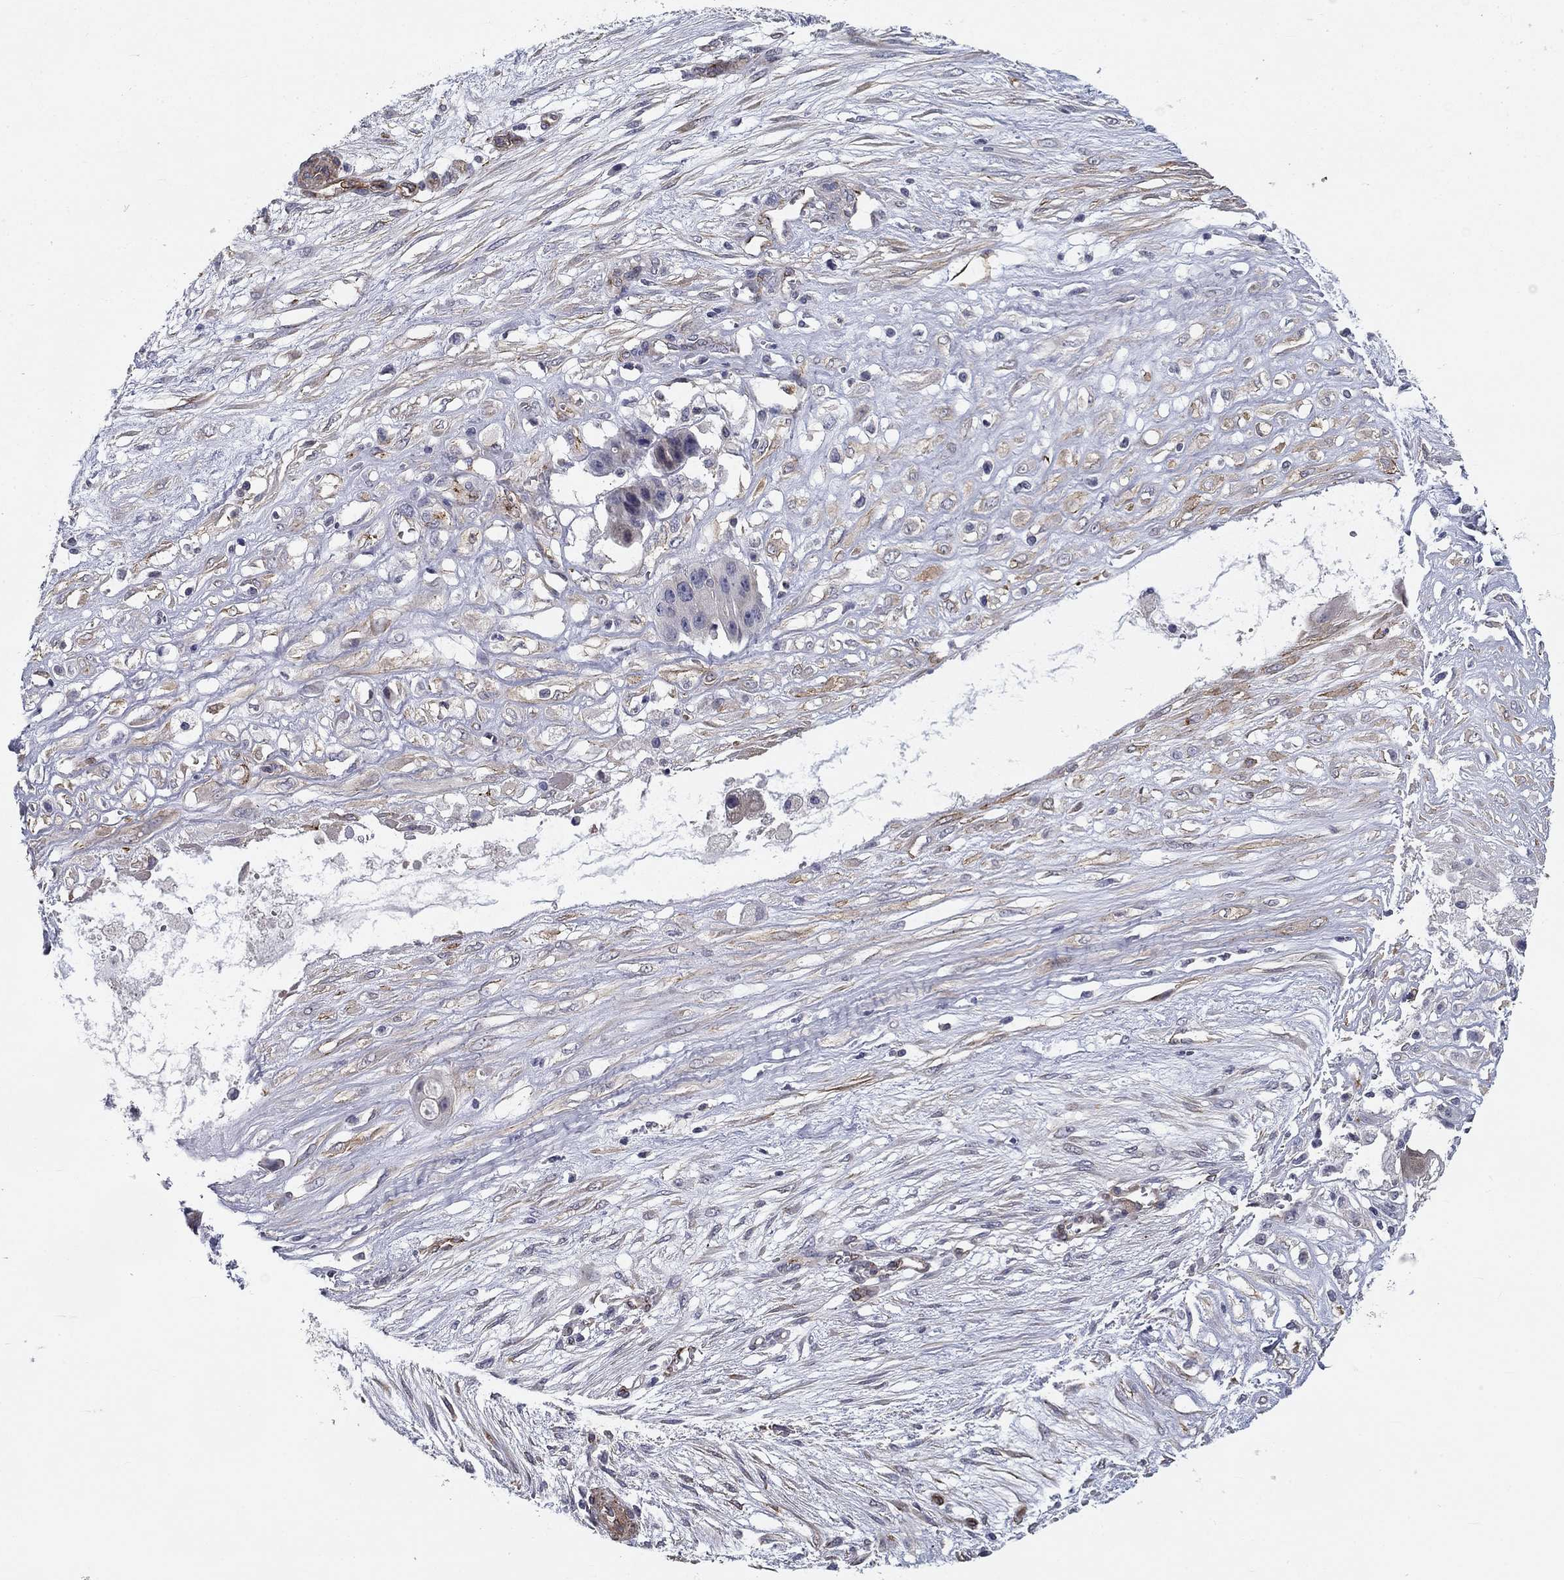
{"staining": {"intensity": "negative", "quantity": "none", "location": "none"}, "tissue": "ovarian cancer", "cell_type": "Tumor cells", "image_type": "cancer", "snomed": [{"axis": "morphology", "description": "Cystadenocarcinoma, serous, NOS"}, {"axis": "topography", "description": "Ovary"}], "caption": "Immunohistochemistry image of human ovarian cancer (serous cystadenocarcinoma) stained for a protein (brown), which demonstrates no positivity in tumor cells.", "gene": "SYNC", "patient": {"sex": "female", "age": 56}}